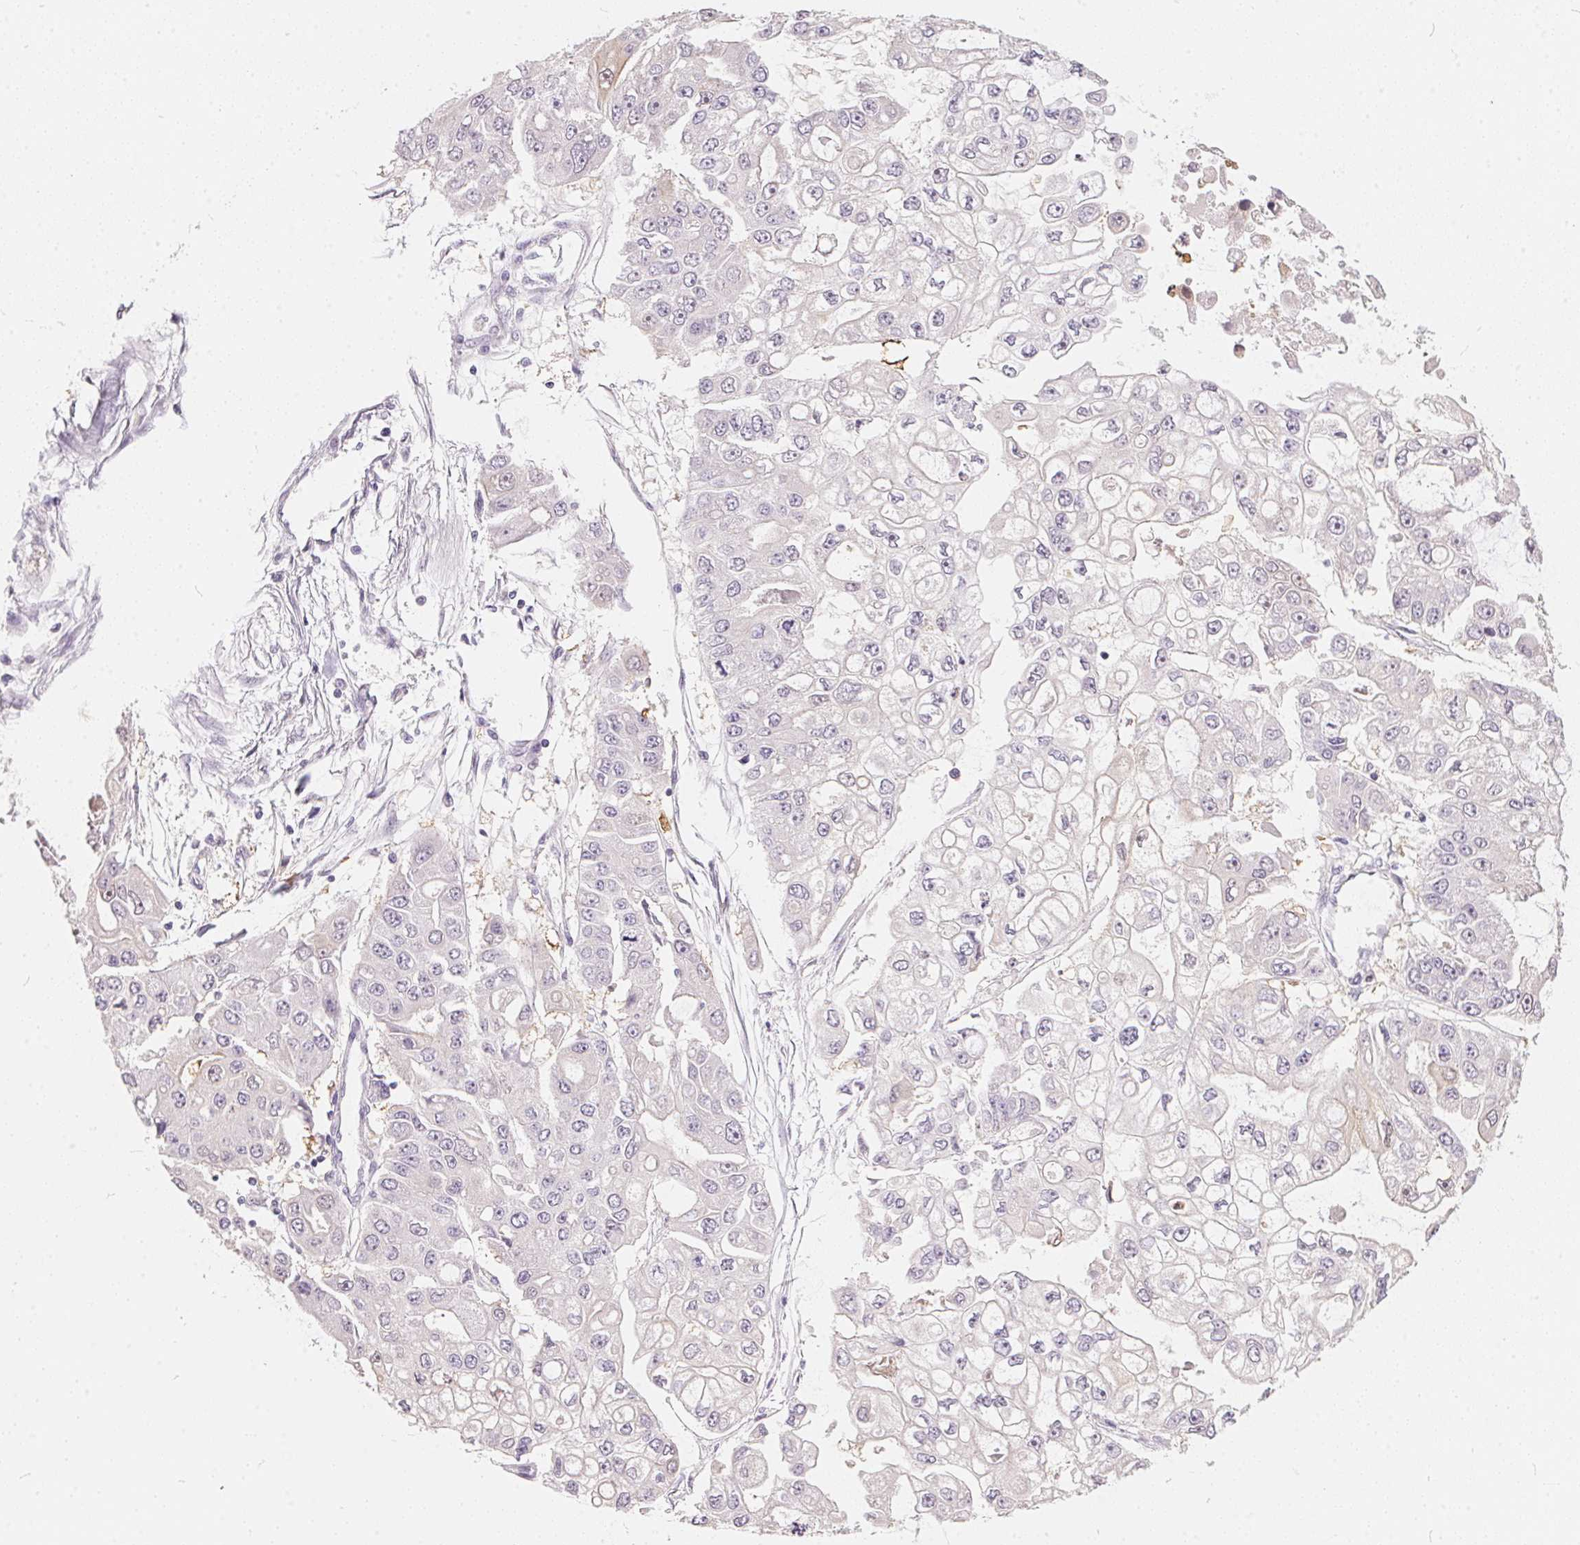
{"staining": {"intensity": "negative", "quantity": "none", "location": "none"}, "tissue": "ovarian cancer", "cell_type": "Tumor cells", "image_type": "cancer", "snomed": [{"axis": "morphology", "description": "Cystadenocarcinoma, serous, NOS"}, {"axis": "topography", "description": "Ovary"}], "caption": "The immunohistochemistry micrograph has no significant staining in tumor cells of ovarian cancer (serous cystadenocarcinoma) tissue. (Brightfield microscopy of DAB (3,3'-diaminobenzidine) immunohistochemistry (IHC) at high magnification).", "gene": "SERPINB1", "patient": {"sex": "female", "age": 56}}